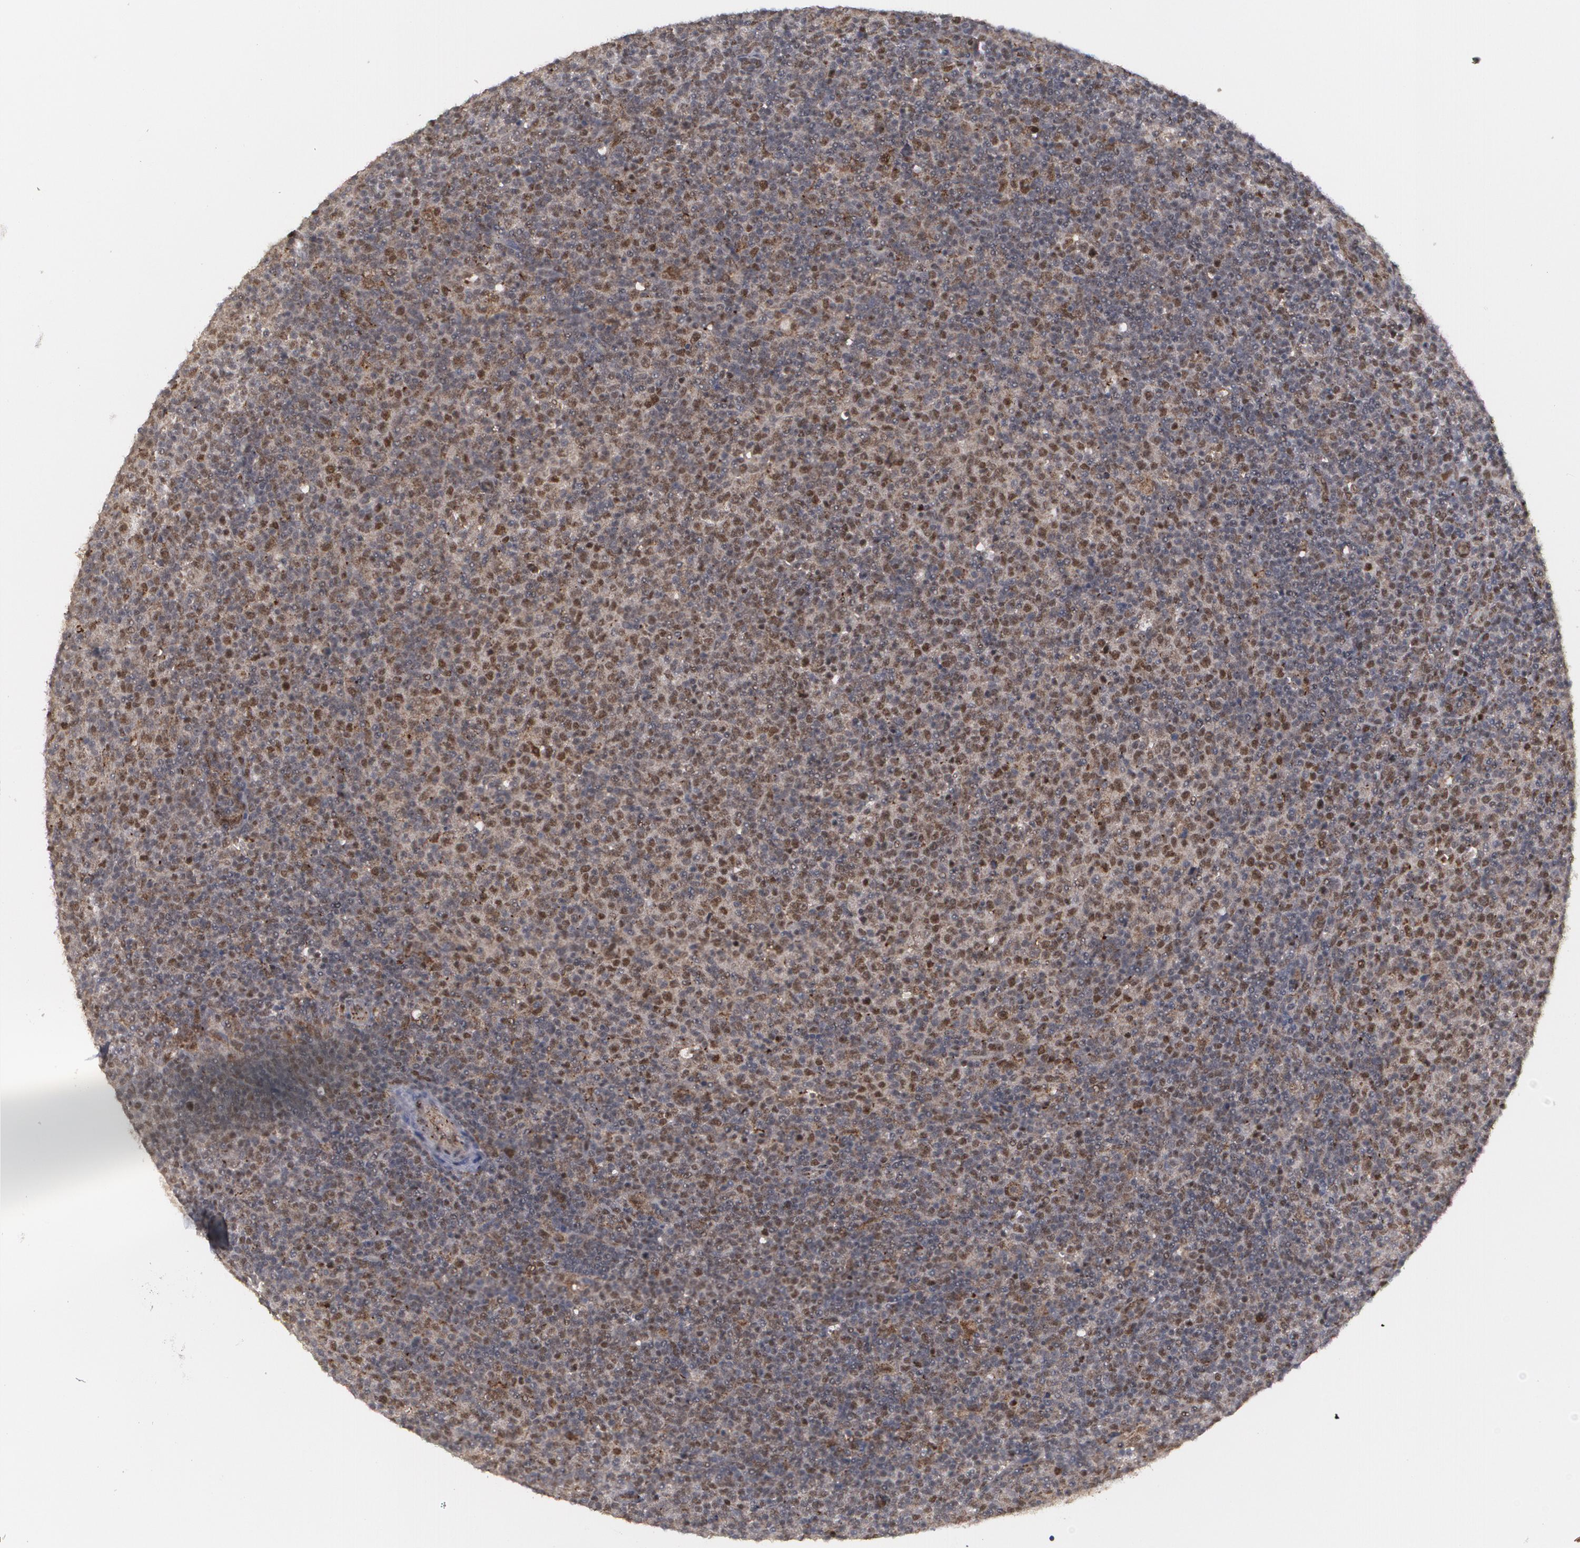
{"staining": {"intensity": "moderate", "quantity": "25%-75%", "location": "nuclear"}, "tissue": "lymphoma", "cell_type": "Tumor cells", "image_type": "cancer", "snomed": [{"axis": "morphology", "description": "Malignant lymphoma, non-Hodgkin's type, Low grade"}, {"axis": "topography", "description": "Lymph node"}], "caption": "This image shows immunohistochemistry (IHC) staining of human malignant lymphoma, non-Hodgkin's type (low-grade), with medium moderate nuclear positivity in about 25%-75% of tumor cells.", "gene": "INTS6", "patient": {"sex": "male", "age": 70}}